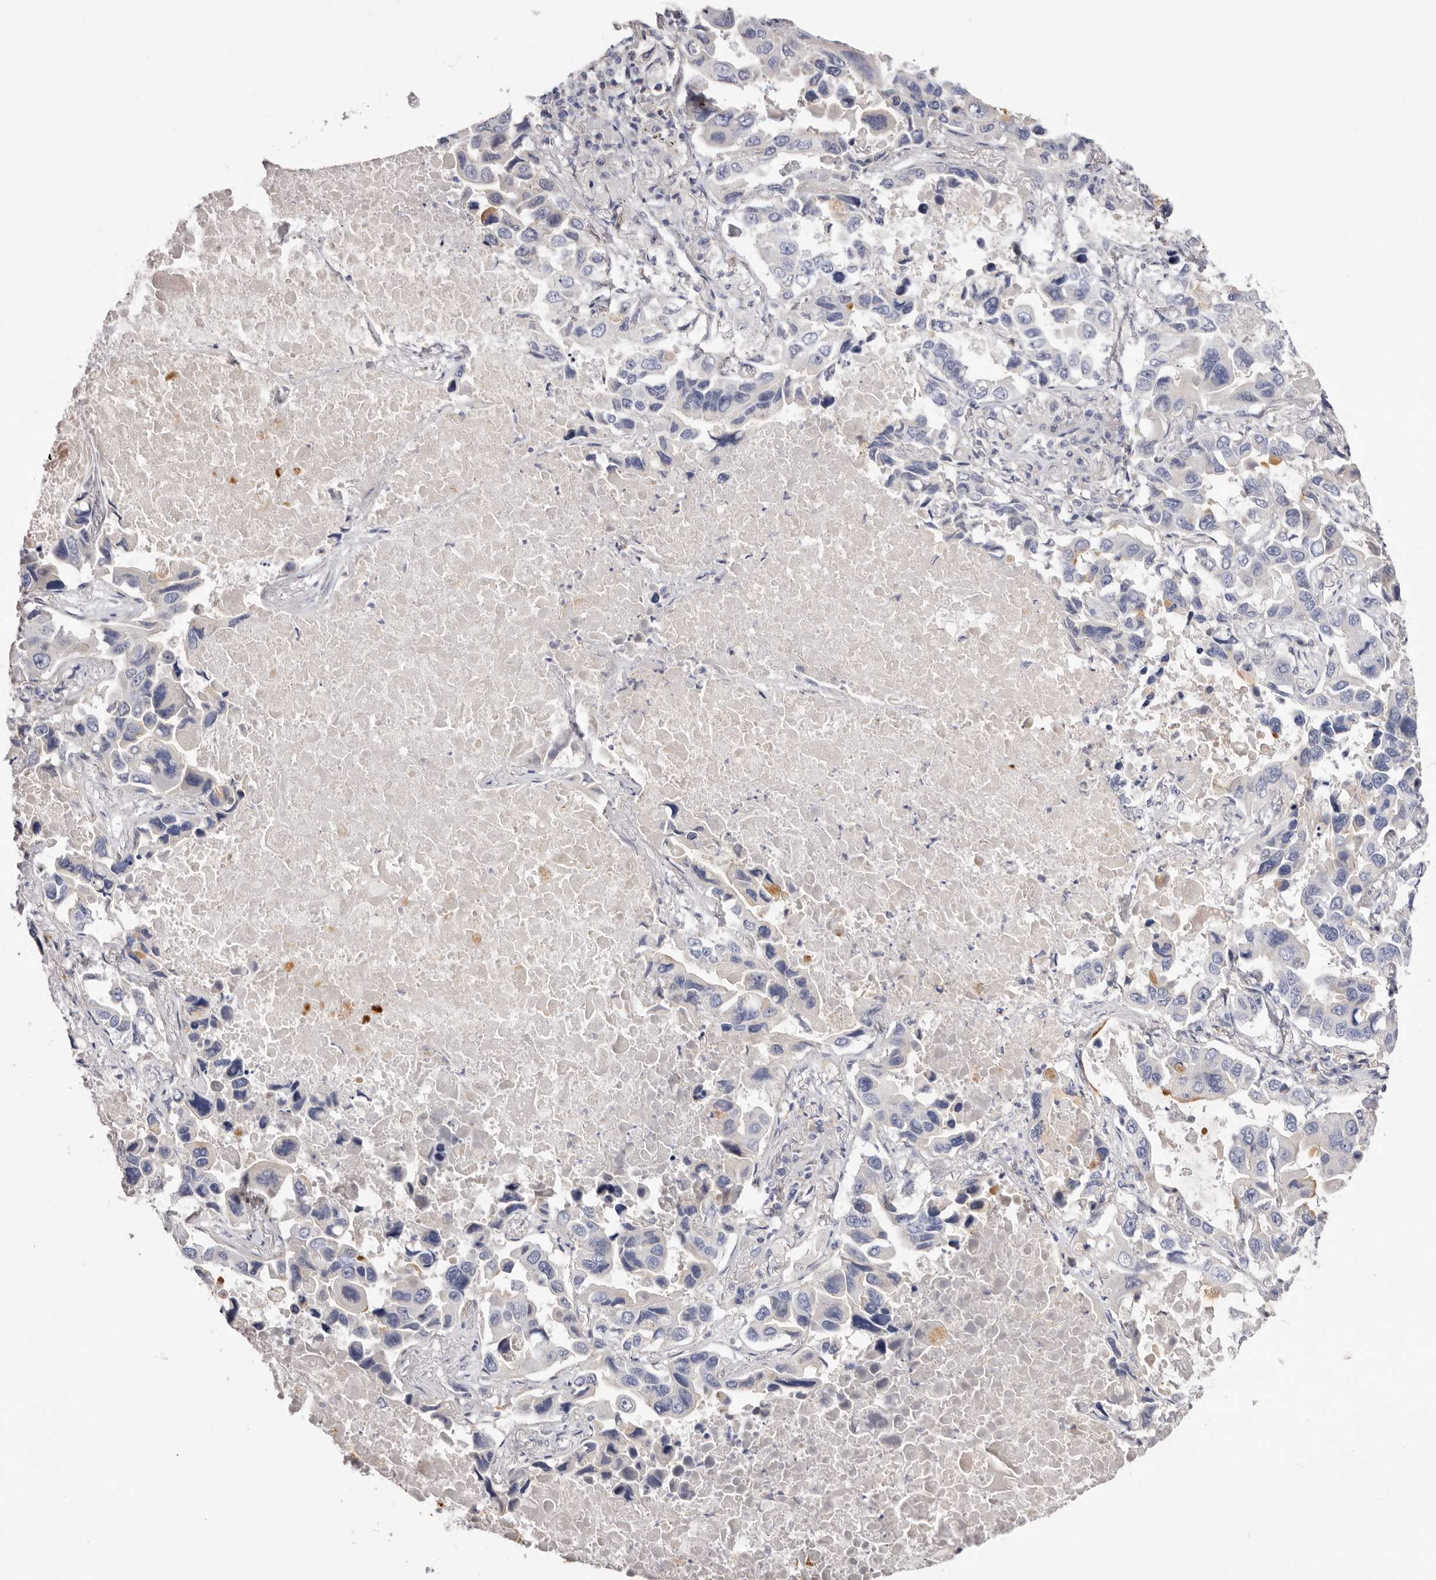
{"staining": {"intensity": "moderate", "quantity": "<25%", "location": "cytoplasmic/membranous"}, "tissue": "lung cancer", "cell_type": "Tumor cells", "image_type": "cancer", "snomed": [{"axis": "morphology", "description": "Adenocarcinoma, NOS"}, {"axis": "topography", "description": "Lung"}], "caption": "Tumor cells exhibit low levels of moderate cytoplasmic/membranous positivity in approximately <25% of cells in human lung cancer.", "gene": "S1PR5", "patient": {"sex": "male", "age": 64}}